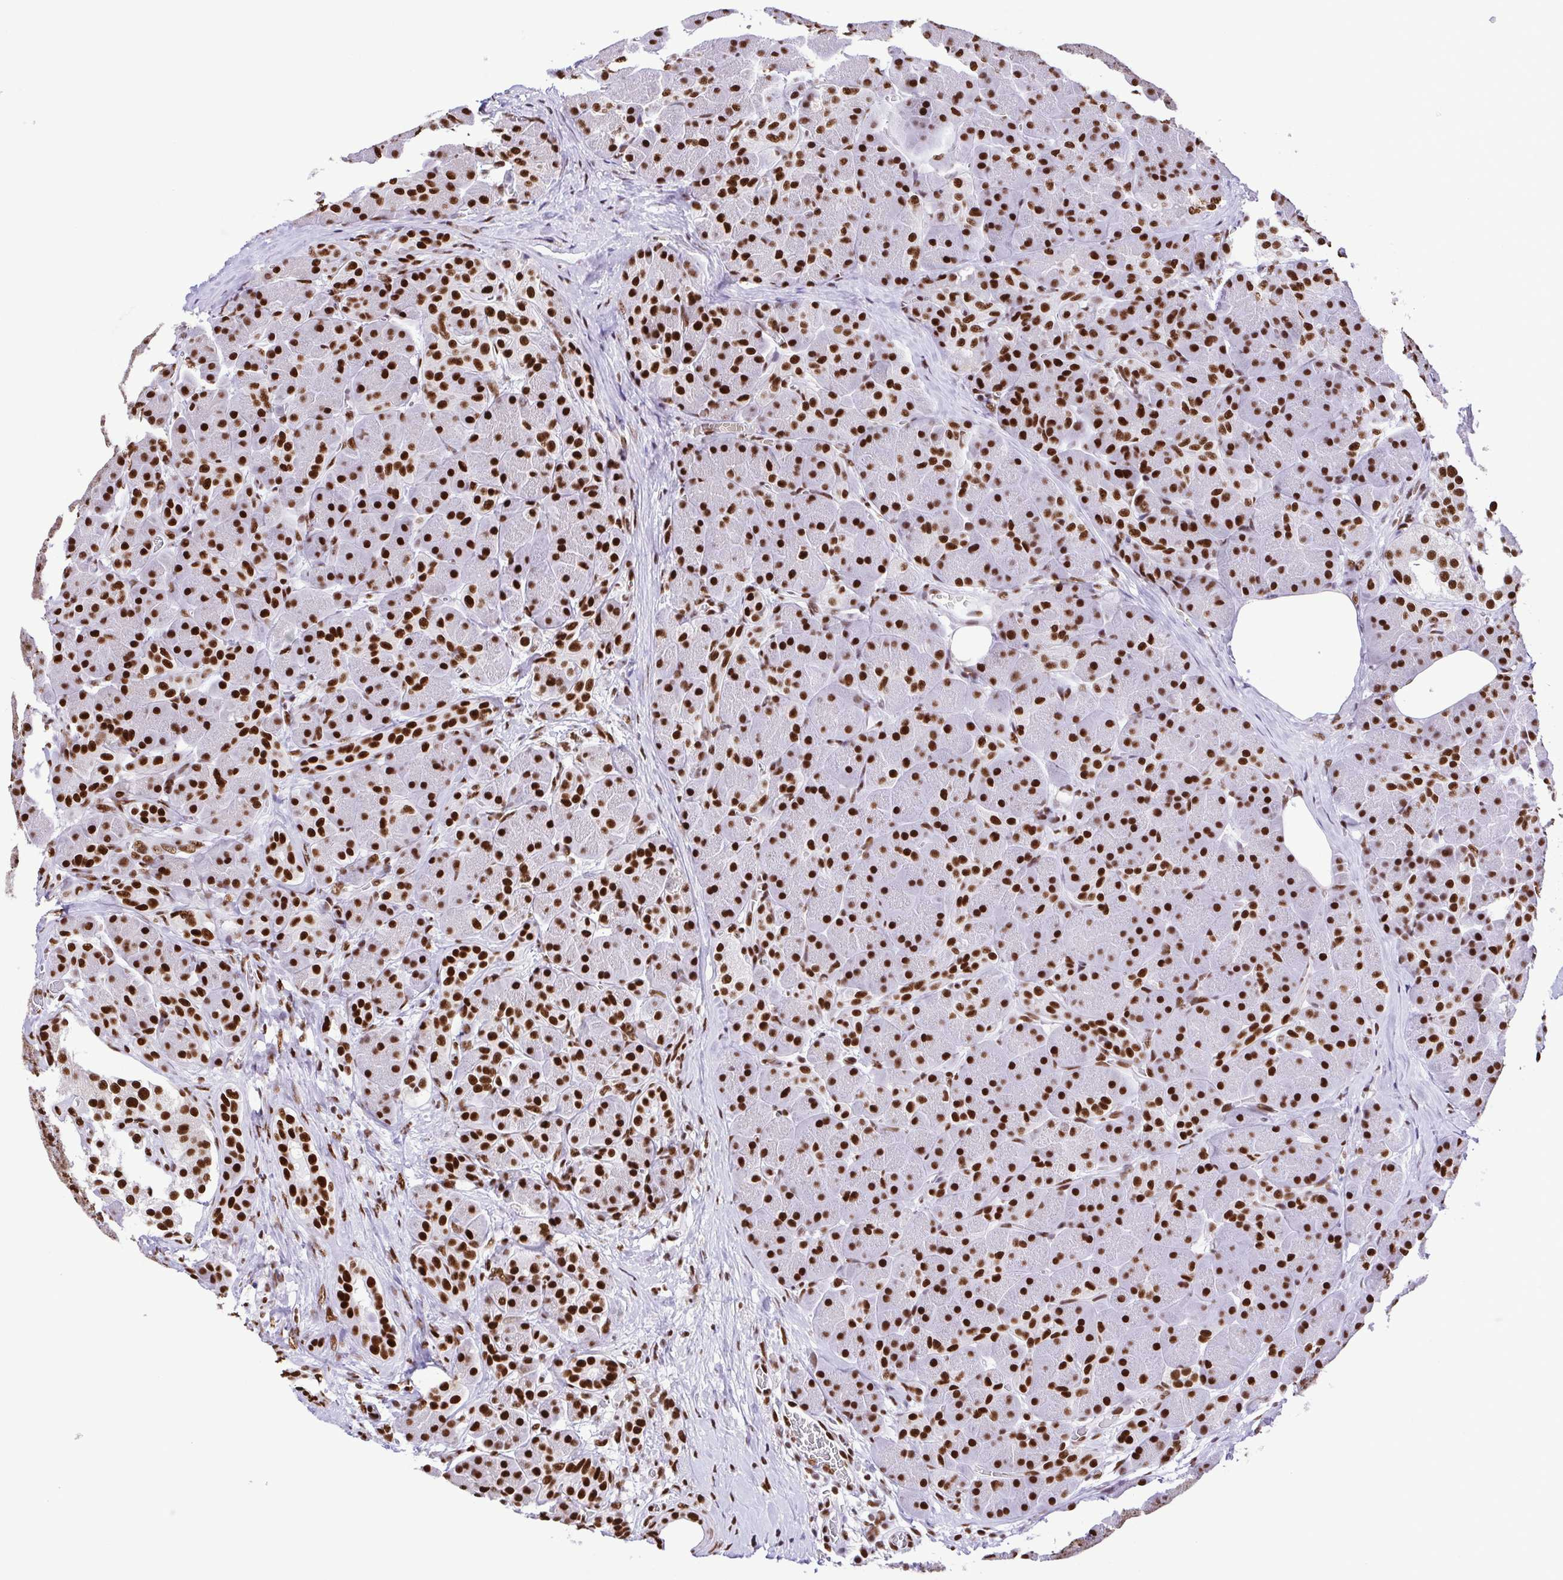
{"staining": {"intensity": "strong", "quantity": ">75%", "location": "nuclear"}, "tissue": "pancreas", "cell_type": "Exocrine glandular cells", "image_type": "normal", "snomed": [{"axis": "morphology", "description": "Normal tissue, NOS"}, {"axis": "topography", "description": "Pancreas"}], "caption": "Pancreas stained with a protein marker reveals strong staining in exocrine glandular cells.", "gene": "TRIM28", "patient": {"sex": "male", "age": 55}}